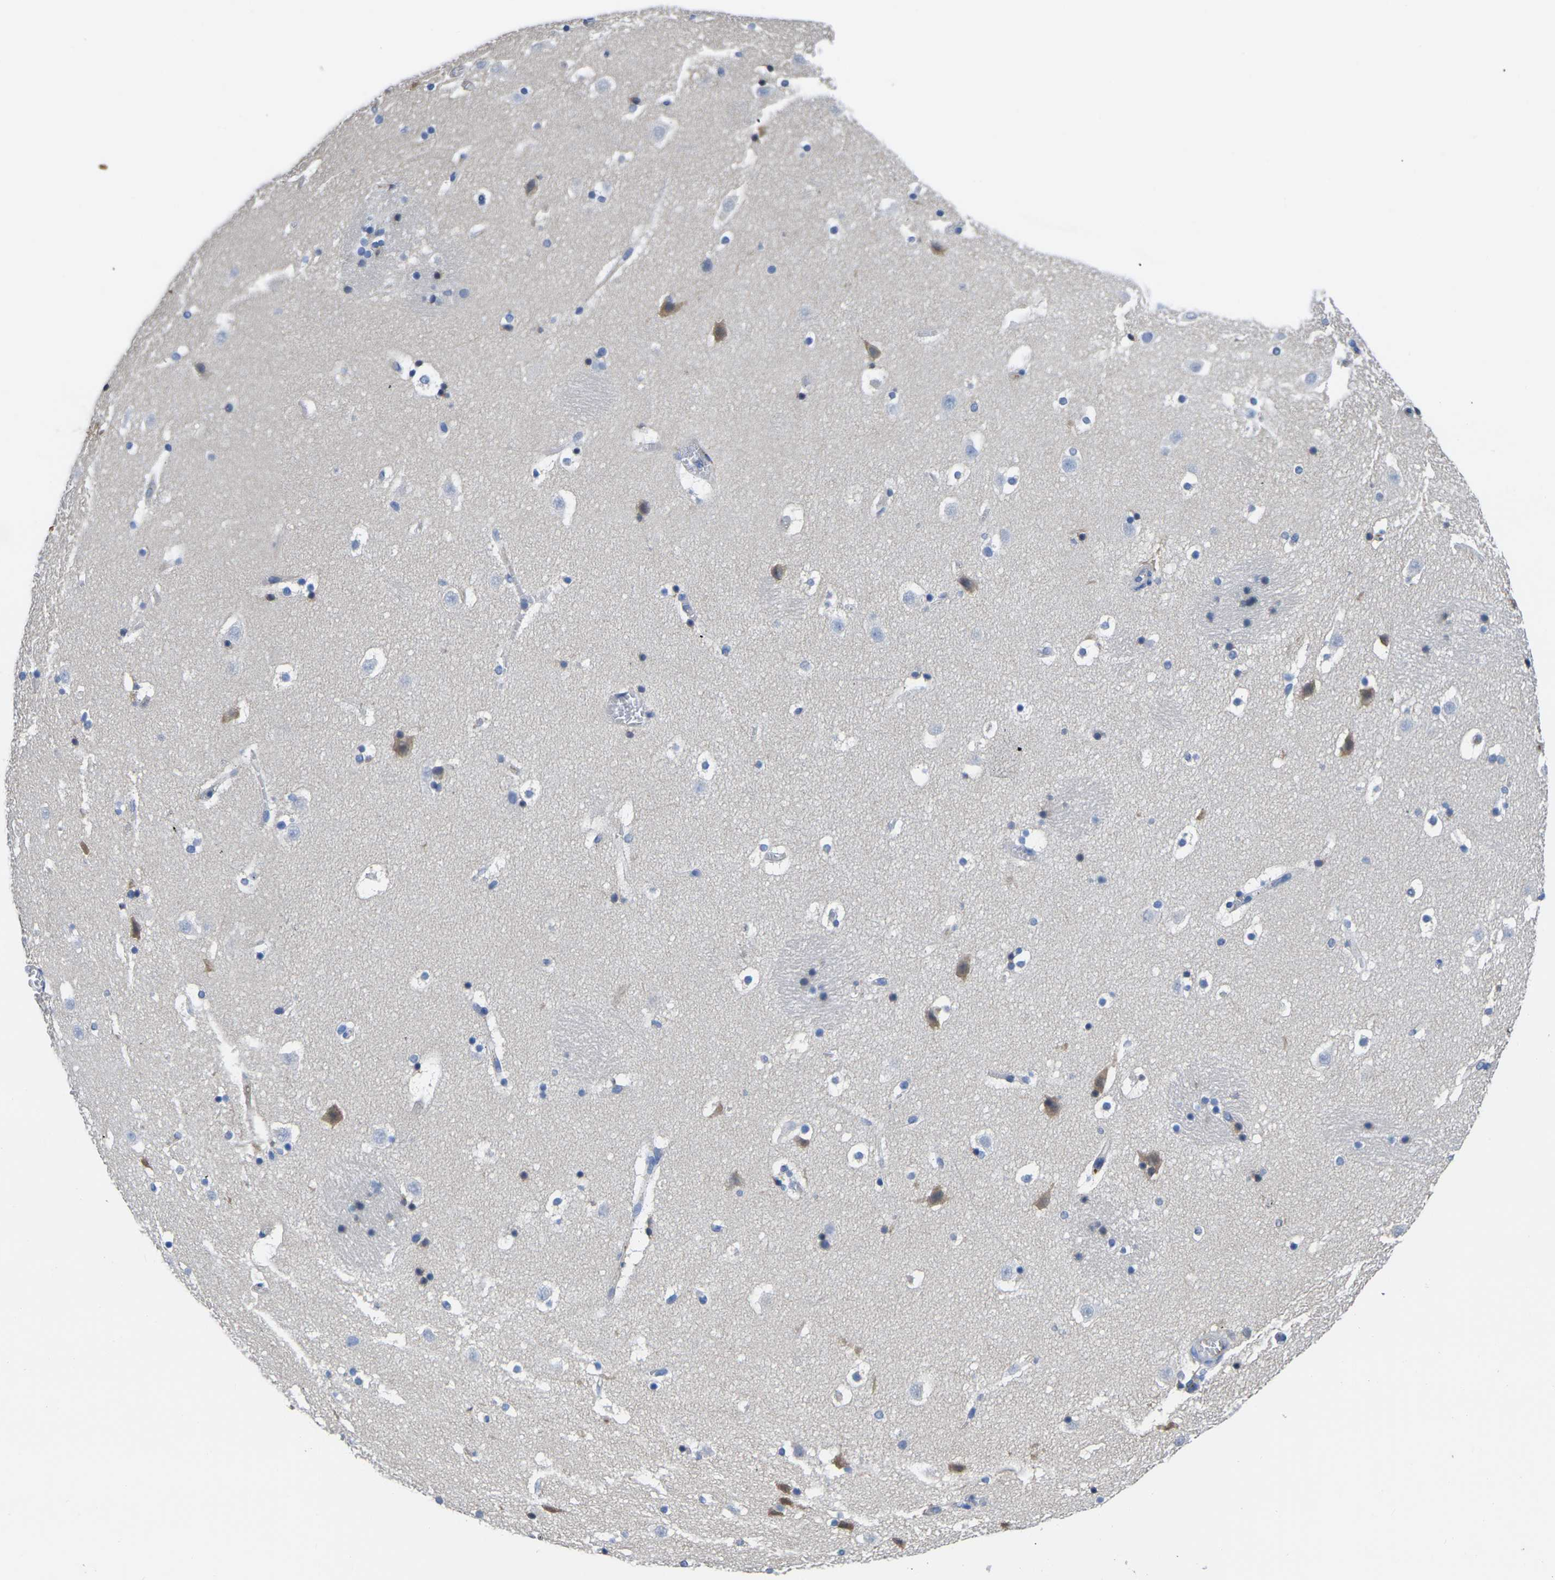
{"staining": {"intensity": "negative", "quantity": "none", "location": "none"}, "tissue": "caudate", "cell_type": "Glial cells", "image_type": "normal", "snomed": [{"axis": "morphology", "description": "Normal tissue, NOS"}, {"axis": "topography", "description": "Lateral ventricle wall"}], "caption": "A photomicrograph of caudate stained for a protein shows no brown staining in glial cells.", "gene": "GREM2", "patient": {"sex": "male", "age": 45}}